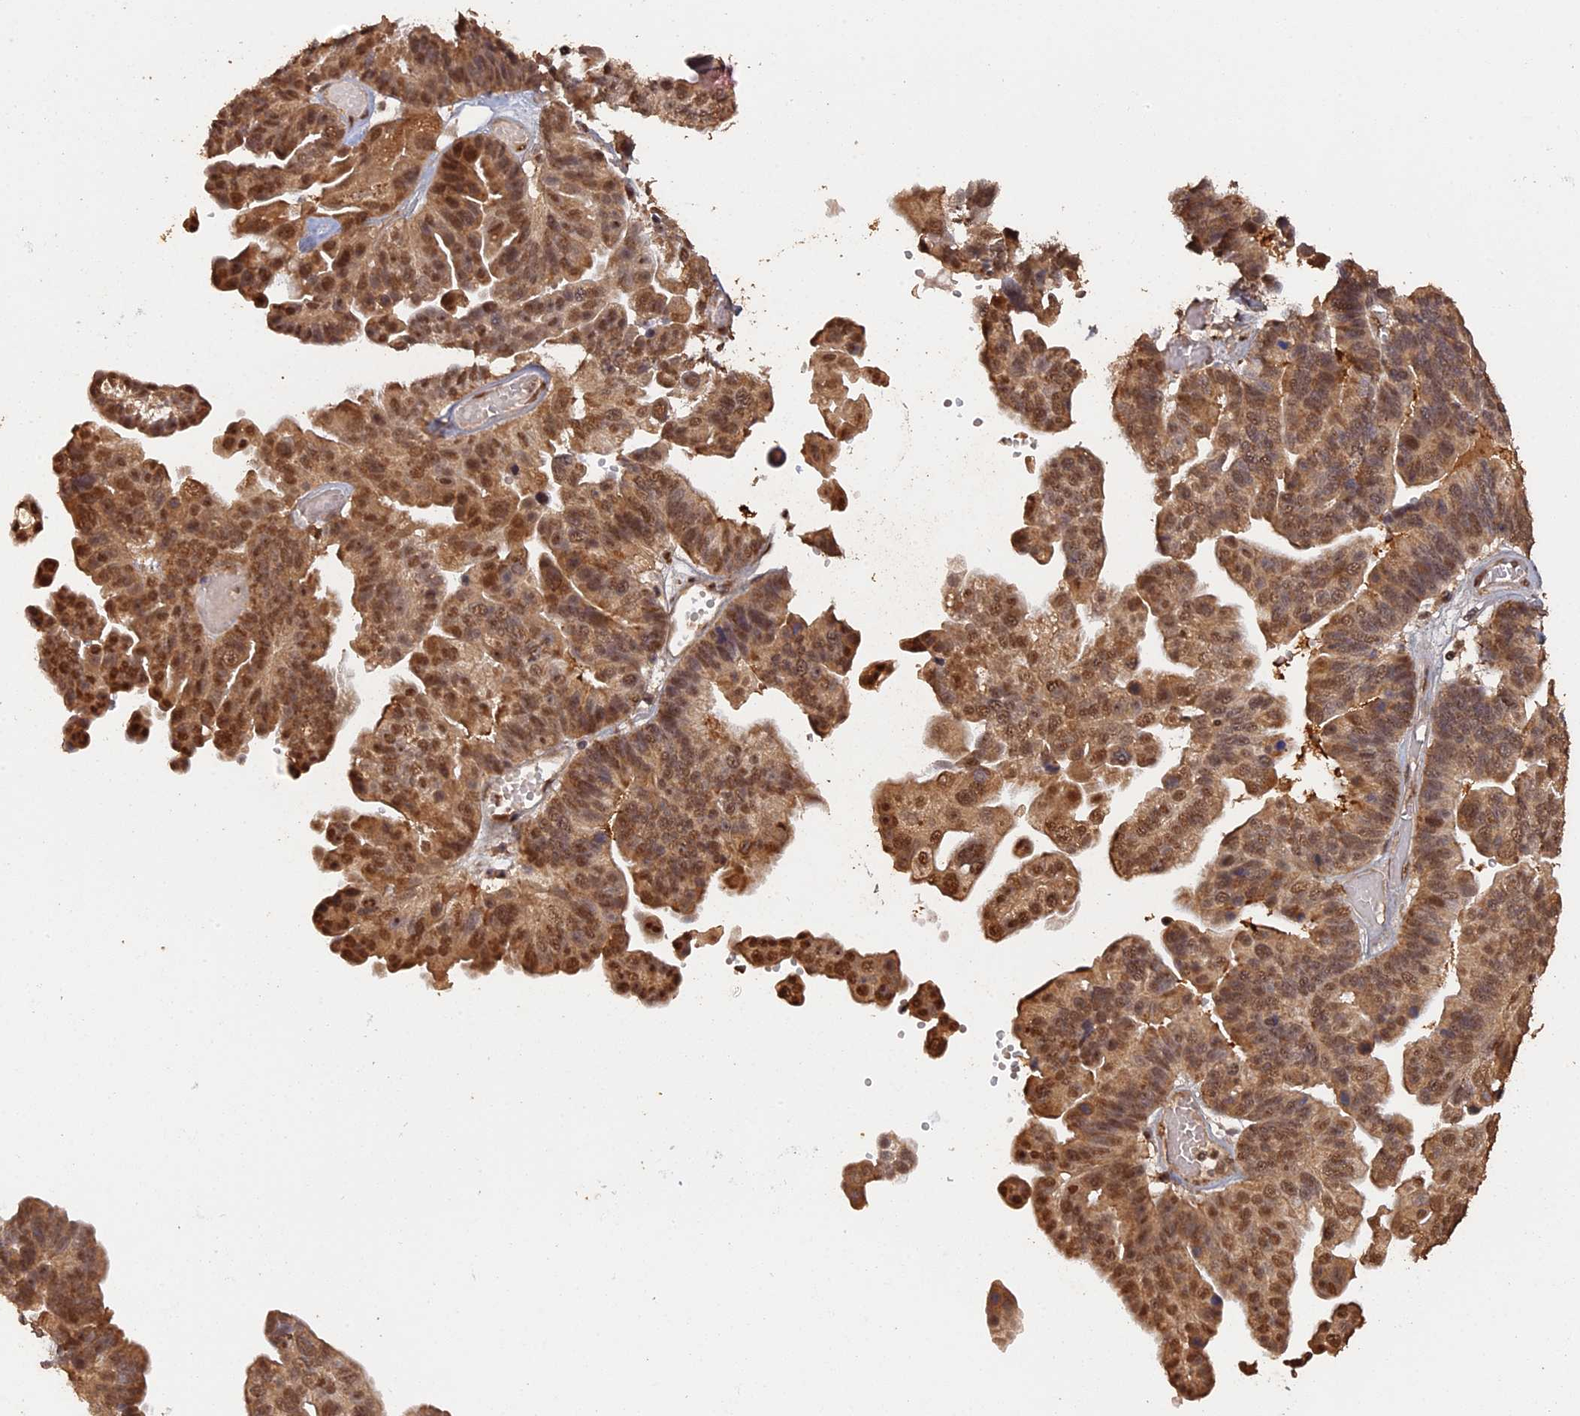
{"staining": {"intensity": "moderate", "quantity": ">75%", "location": "cytoplasmic/membranous,nuclear"}, "tissue": "ovarian cancer", "cell_type": "Tumor cells", "image_type": "cancer", "snomed": [{"axis": "morphology", "description": "Cystadenocarcinoma, serous, NOS"}, {"axis": "topography", "description": "Ovary"}], "caption": "DAB immunohistochemical staining of serous cystadenocarcinoma (ovarian) displays moderate cytoplasmic/membranous and nuclear protein positivity in approximately >75% of tumor cells.", "gene": "PSMC6", "patient": {"sex": "female", "age": 56}}